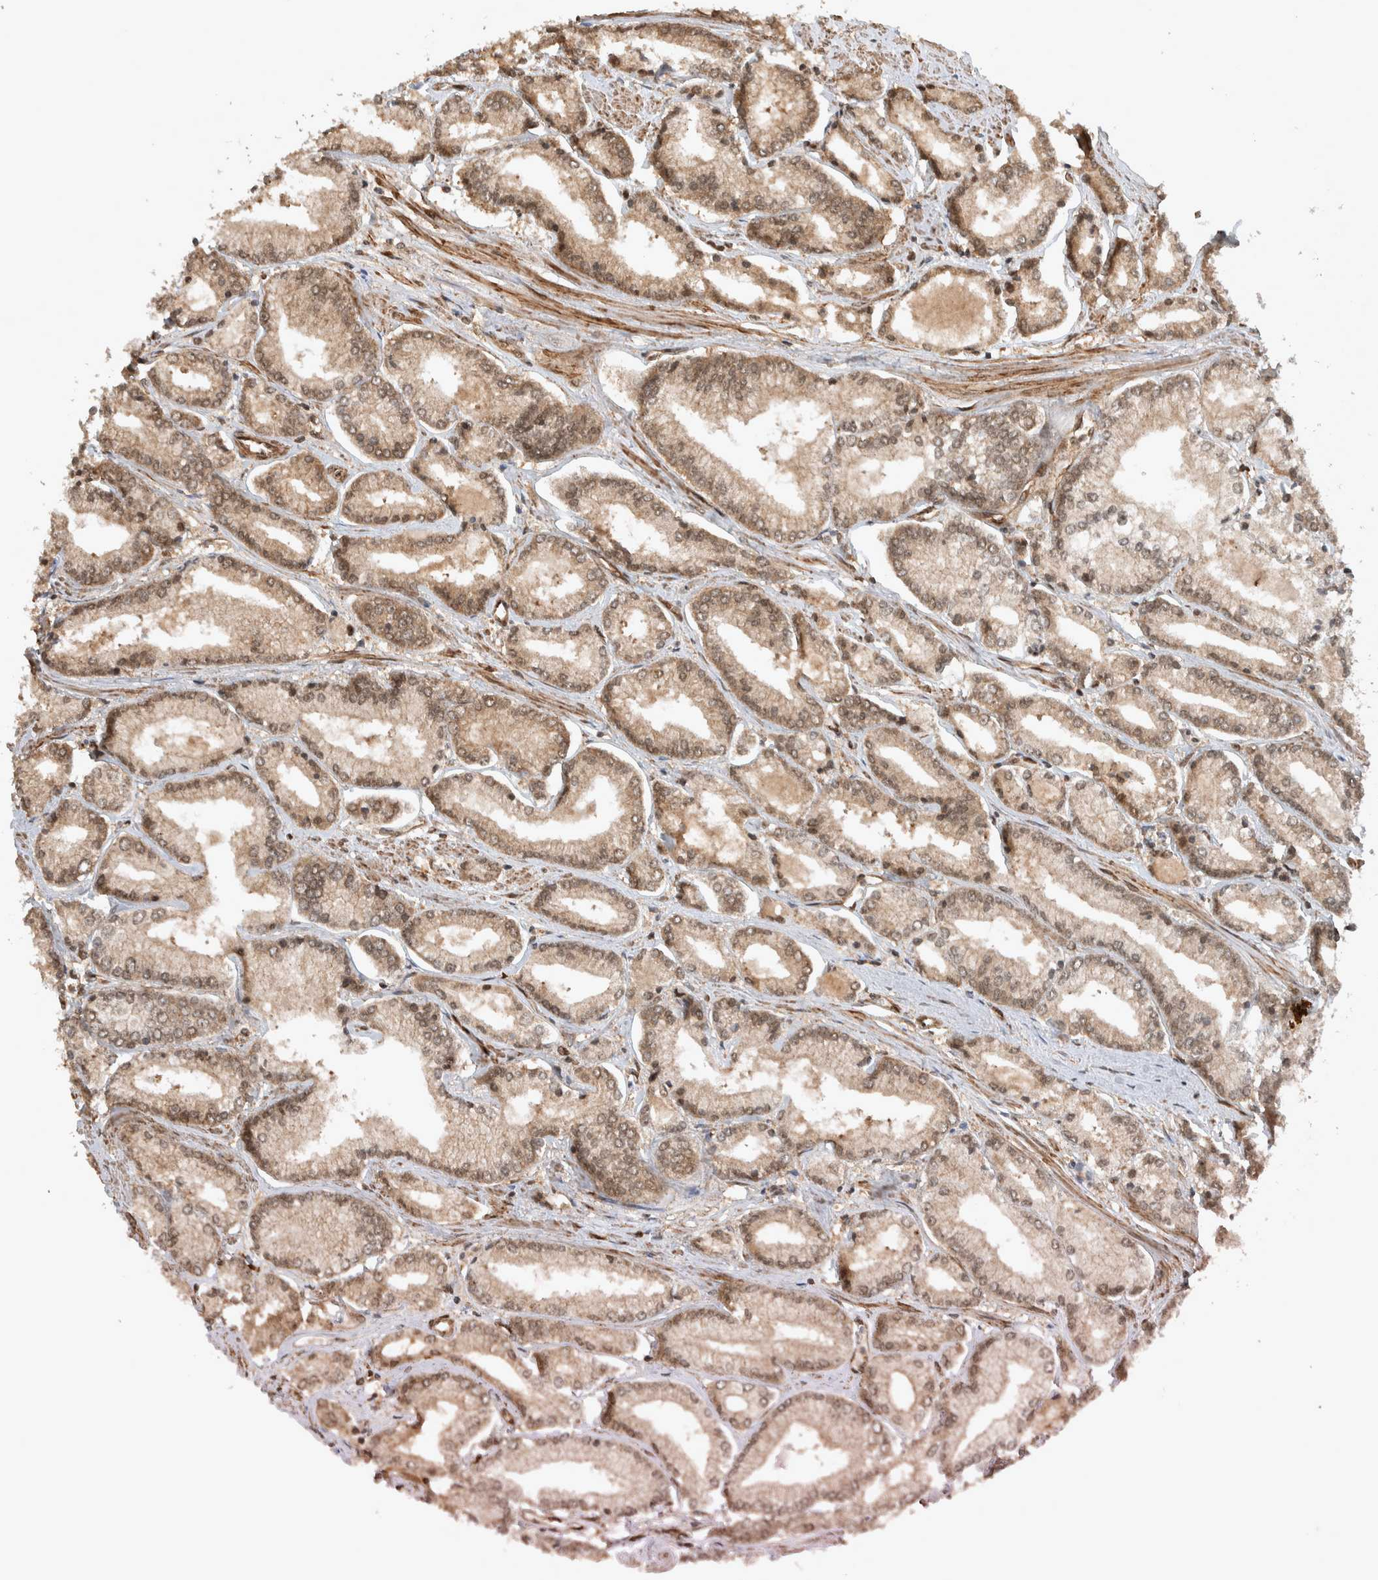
{"staining": {"intensity": "weak", "quantity": ">75%", "location": "cytoplasmic/membranous,nuclear"}, "tissue": "prostate cancer", "cell_type": "Tumor cells", "image_type": "cancer", "snomed": [{"axis": "morphology", "description": "Adenocarcinoma, Low grade"}, {"axis": "topography", "description": "Prostate"}], "caption": "A low amount of weak cytoplasmic/membranous and nuclear expression is present in about >75% of tumor cells in prostate cancer tissue.", "gene": "CNTROB", "patient": {"sex": "male", "age": 52}}